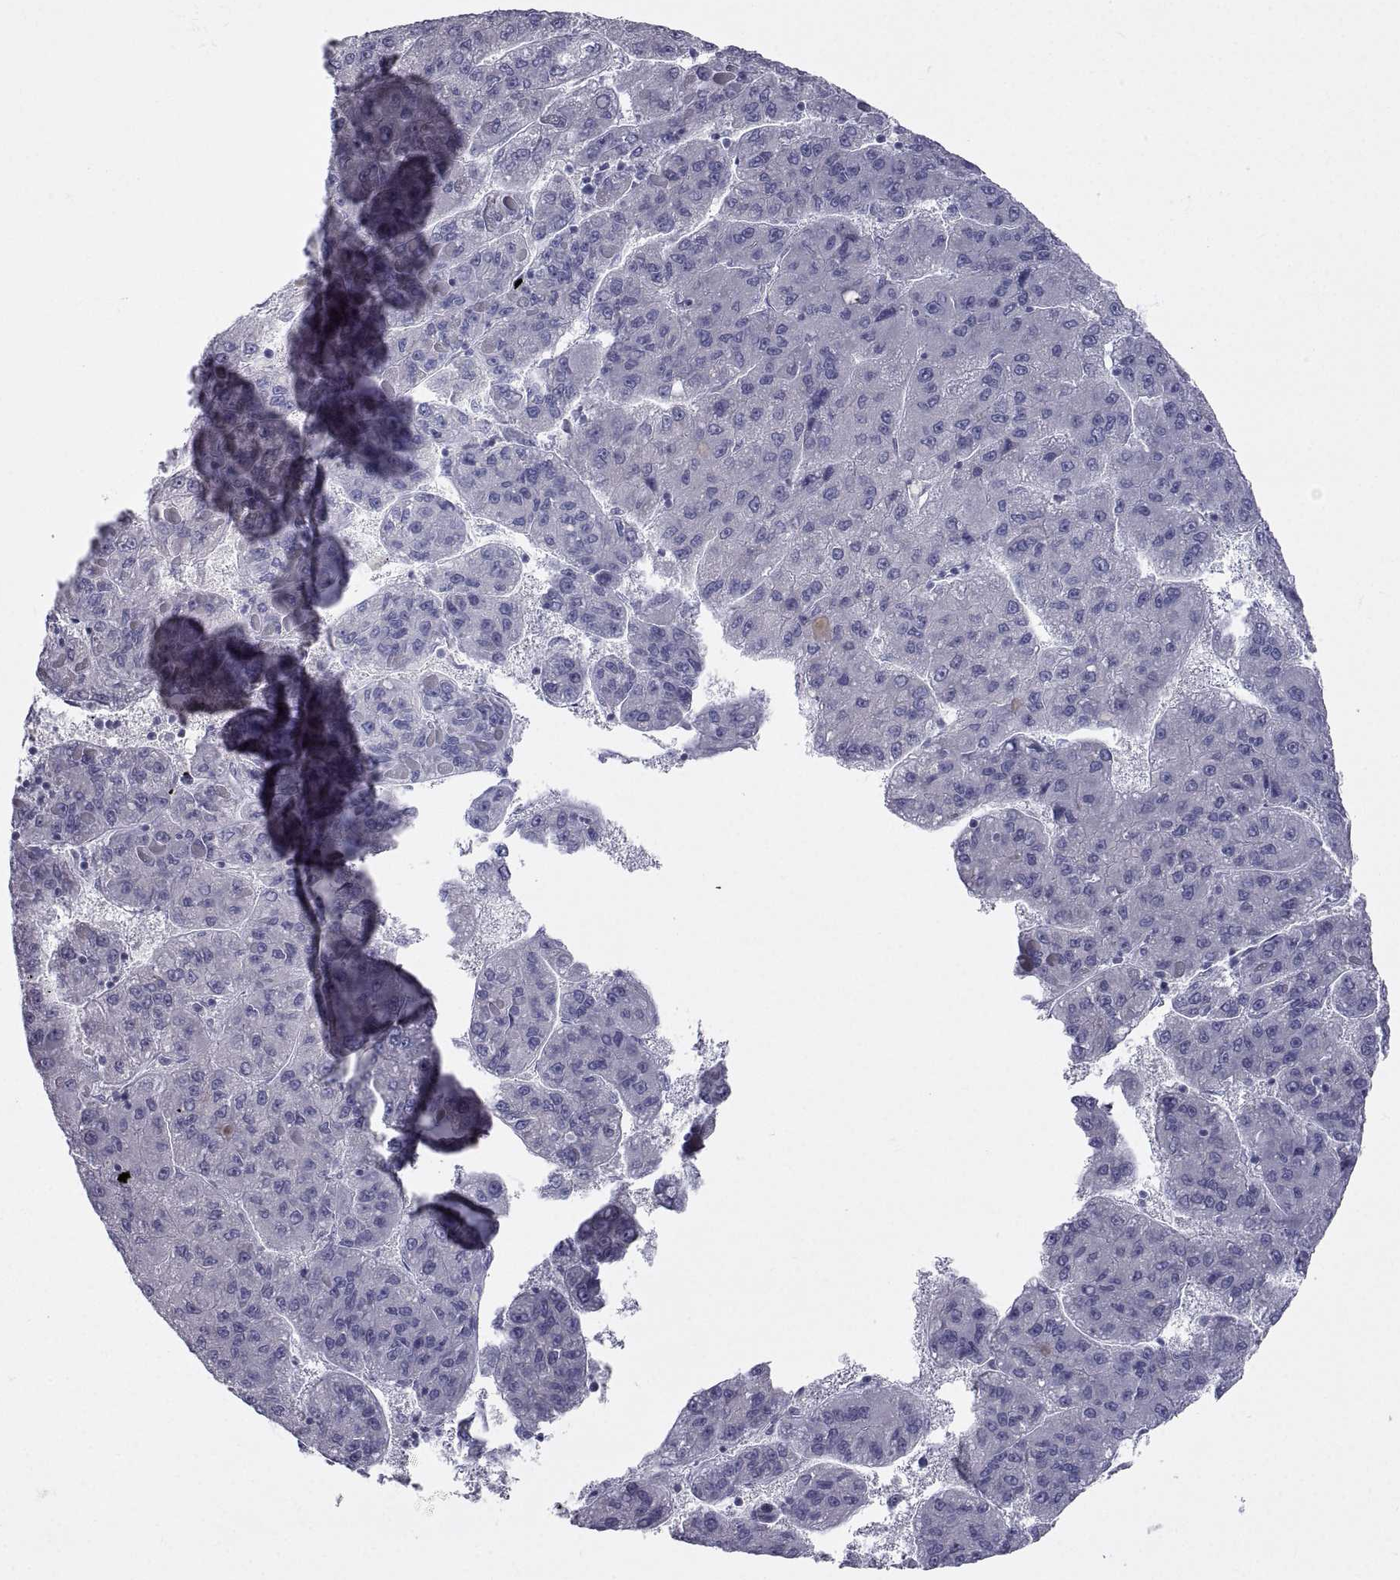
{"staining": {"intensity": "negative", "quantity": "none", "location": "none"}, "tissue": "liver cancer", "cell_type": "Tumor cells", "image_type": "cancer", "snomed": [{"axis": "morphology", "description": "Carcinoma, Hepatocellular, NOS"}, {"axis": "topography", "description": "Liver"}], "caption": "A high-resolution histopathology image shows immunohistochemistry staining of hepatocellular carcinoma (liver), which demonstrates no significant staining in tumor cells.", "gene": "ZNF185", "patient": {"sex": "female", "age": 82}}